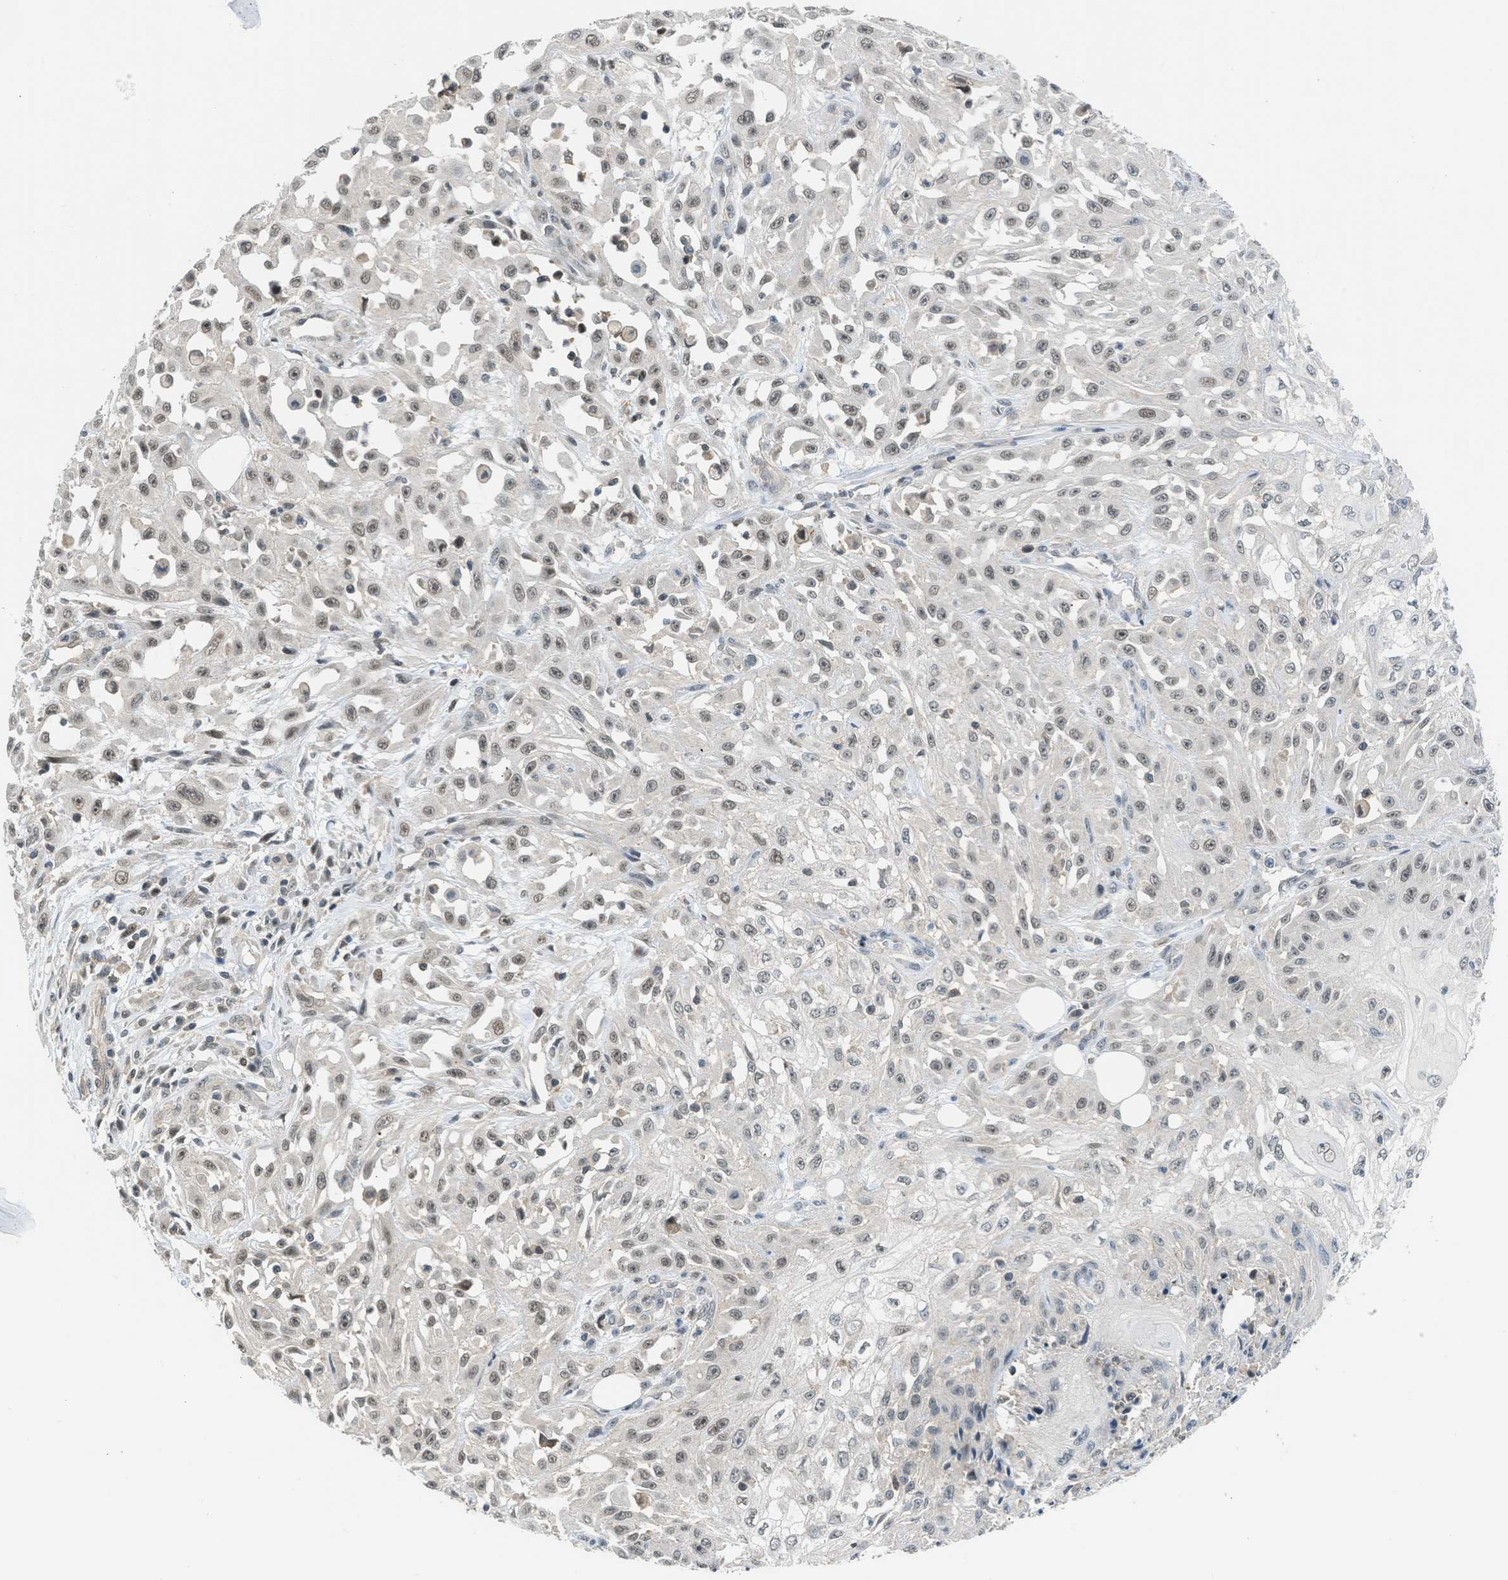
{"staining": {"intensity": "weak", "quantity": "25%-75%", "location": "nuclear"}, "tissue": "skin cancer", "cell_type": "Tumor cells", "image_type": "cancer", "snomed": [{"axis": "morphology", "description": "Squamous cell carcinoma, NOS"}, {"axis": "morphology", "description": "Squamous cell carcinoma, metastatic, NOS"}, {"axis": "topography", "description": "Skin"}, {"axis": "topography", "description": "Lymph node"}], "caption": "High-magnification brightfield microscopy of skin cancer stained with DAB (brown) and counterstained with hematoxylin (blue). tumor cells exhibit weak nuclear staining is present in about25%-75% of cells.", "gene": "TTBK2", "patient": {"sex": "male", "age": 75}}